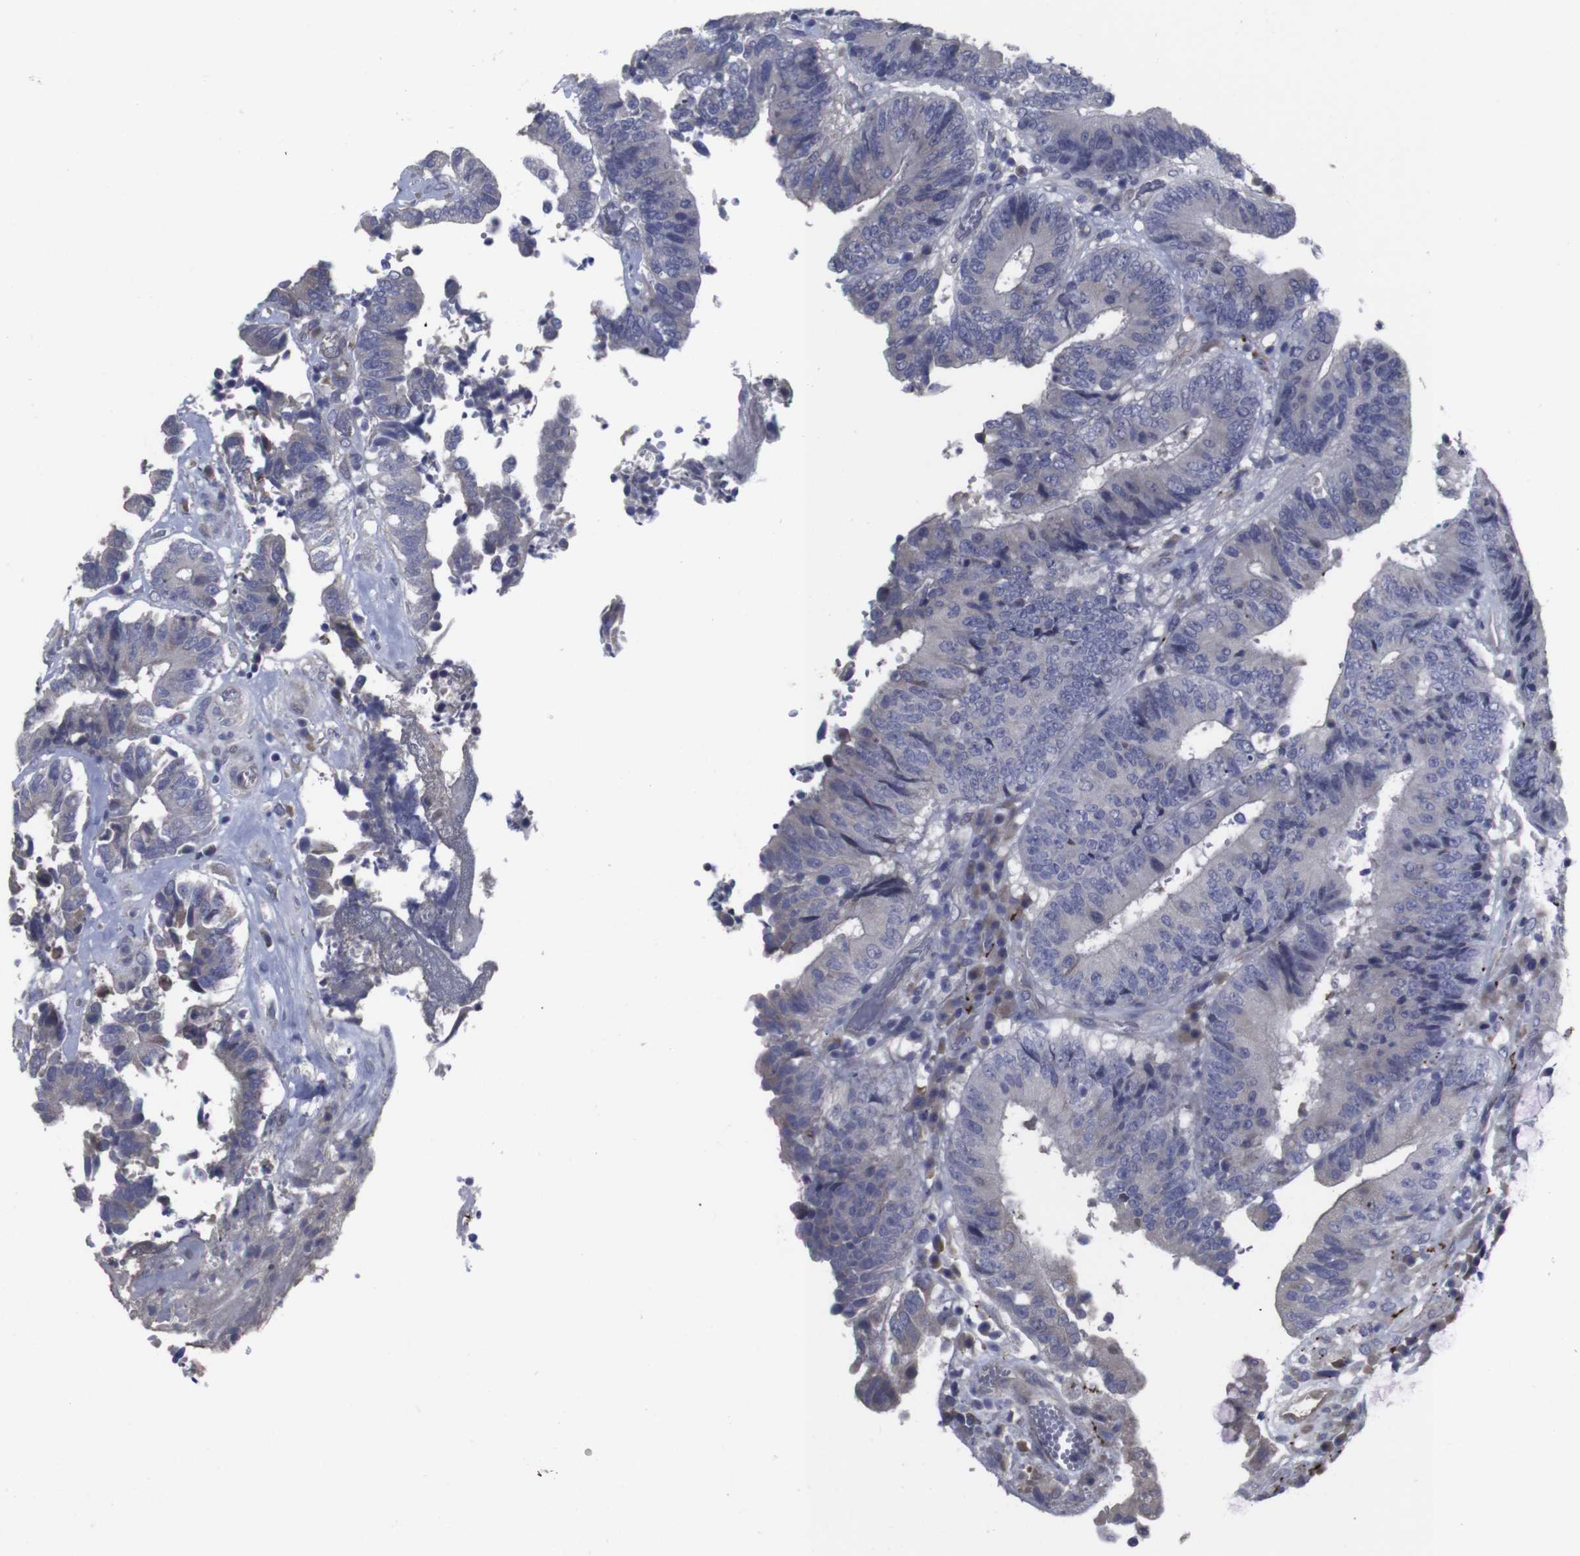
{"staining": {"intensity": "negative", "quantity": "none", "location": "none"}, "tissue": "colorectal cancer", "cell_type": "Tumor cells", "image_type": "cancer", "snomed": [{"axis": "morphology", "description": "Adenocarcinoma, NOS"}, {"axis": "topography", "description": "Rectum"}], "caption": "IHC of human colorectal adenocarcinoma displays no positivity in tumor cells.", "gene": "SNCG", "patient": {"sex": "male", "age": 72}}